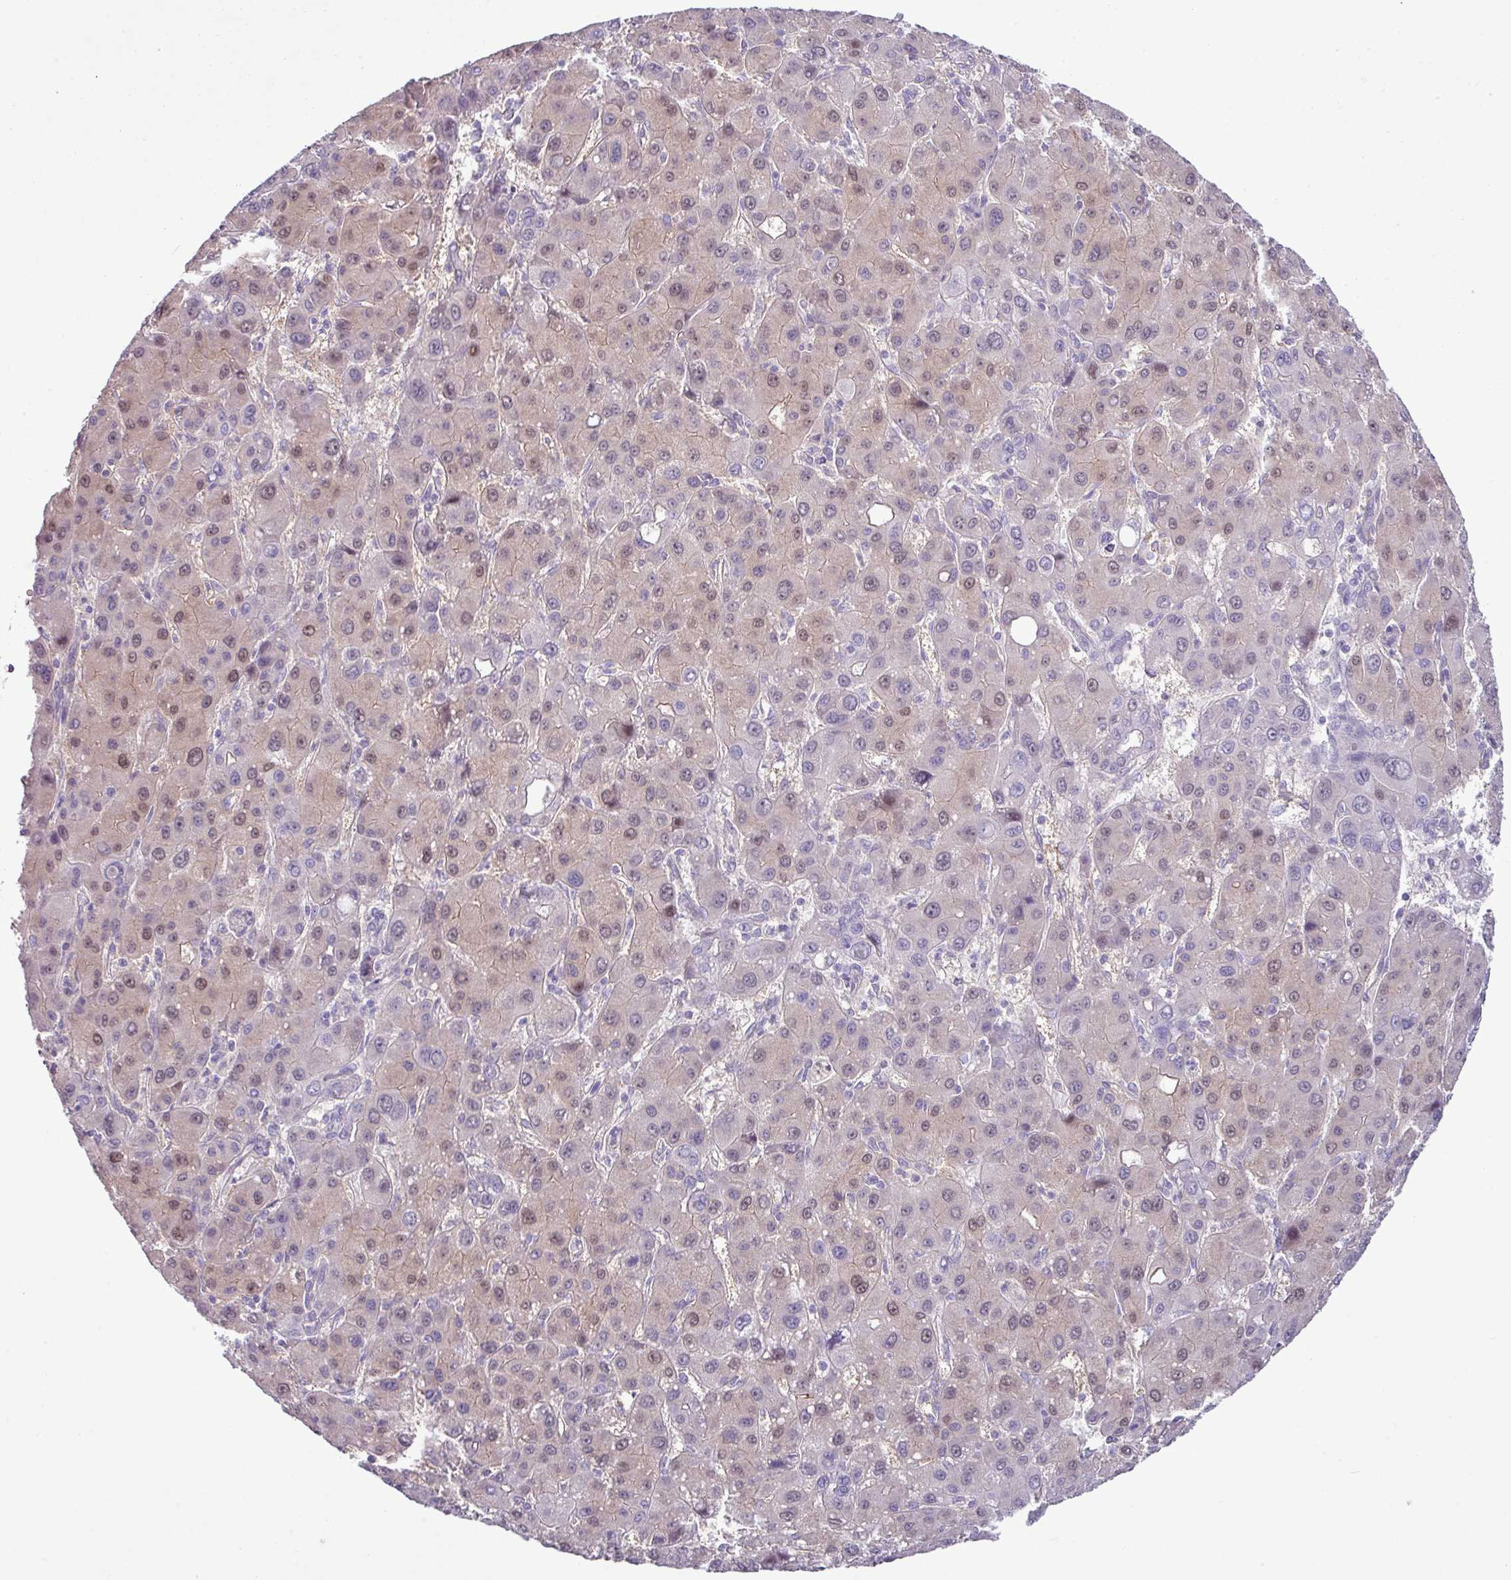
{"staining": {"intensity": "moderate", "quantity": "<25%", "location": "nuclear"}, "tissue": "liver cancer", "cell_type": "Tumor cells", "image_type": "cancer", "snomed": [{"axis": "morphology", "description": "Carcinoma, Hepatocellular, NOS"}, {"axis": "topography", "description": "Liver"}], "caption": "Immunohistochemistry of human hepatocellular carcinoma (liver) exhibits low levels of moderate nuclear staining in about <25% of tumor cells. (brown staining indicates protein expression, while blue staining denotes nuclei).", "gene": "KIRREL3", "patient": {"sex": "male", "age": 55}}